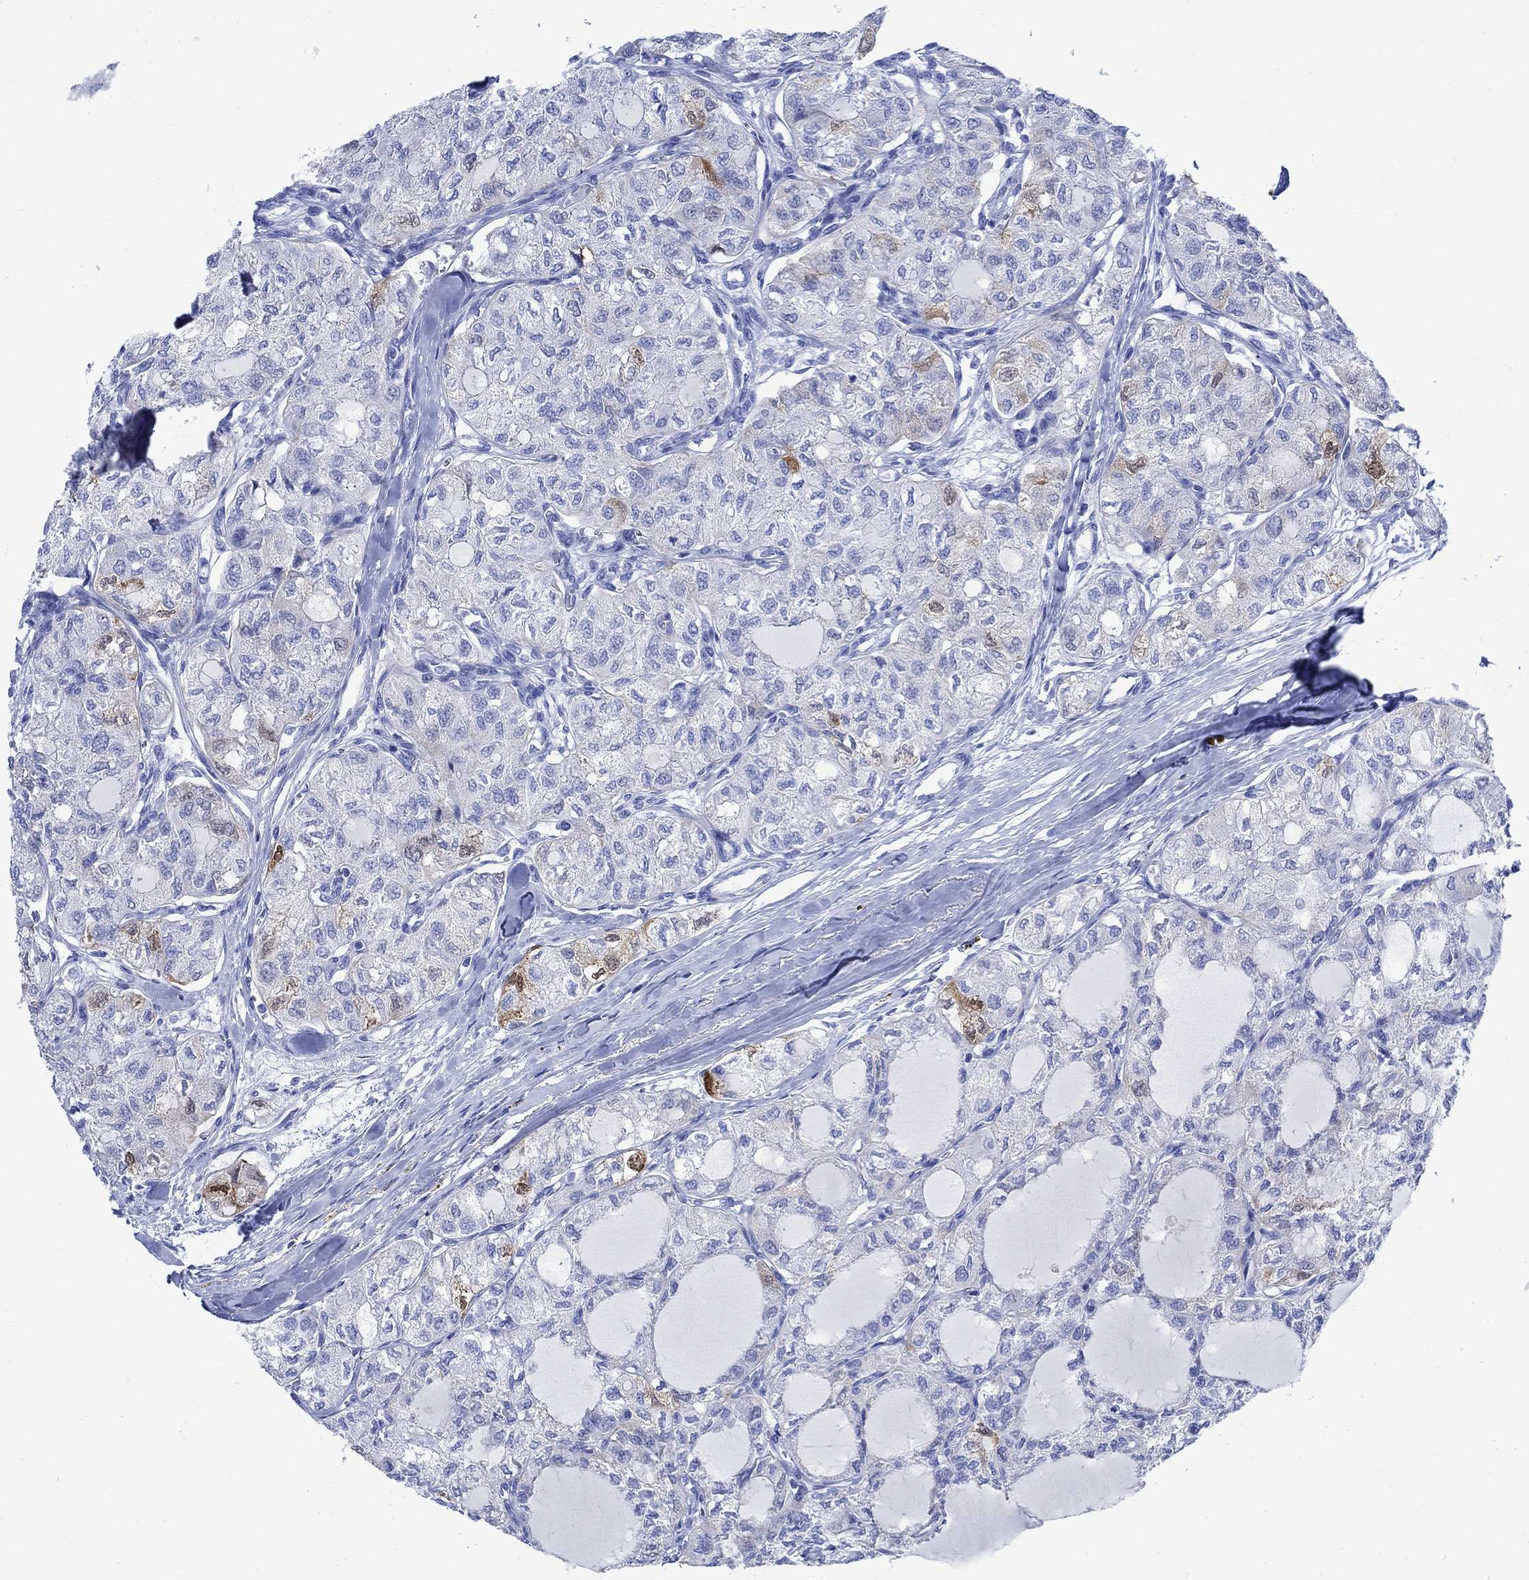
{"staining": {"intensity": "strong", "quantity": "<25%", "location": "cytoplasmic/membranous"}, "tissue": "thyroid cancer", "cell_type": "Tumor cells", "image_type": "cancer", "snomed": [{"axis": "morphology", "description": "Follicular adenoma carcinoma, NOS"}, {"axis": "topography", "description": "Thyroid gland"}], "caption": "The immunohistochemical stain labels strong cytoplasmic/membranous expression in tumor cells of thyroid cancer (follicular adenoma carcinoma) tissue.", "gene": "CPLX2", "patient": {"sex": "male", "age": 75}}